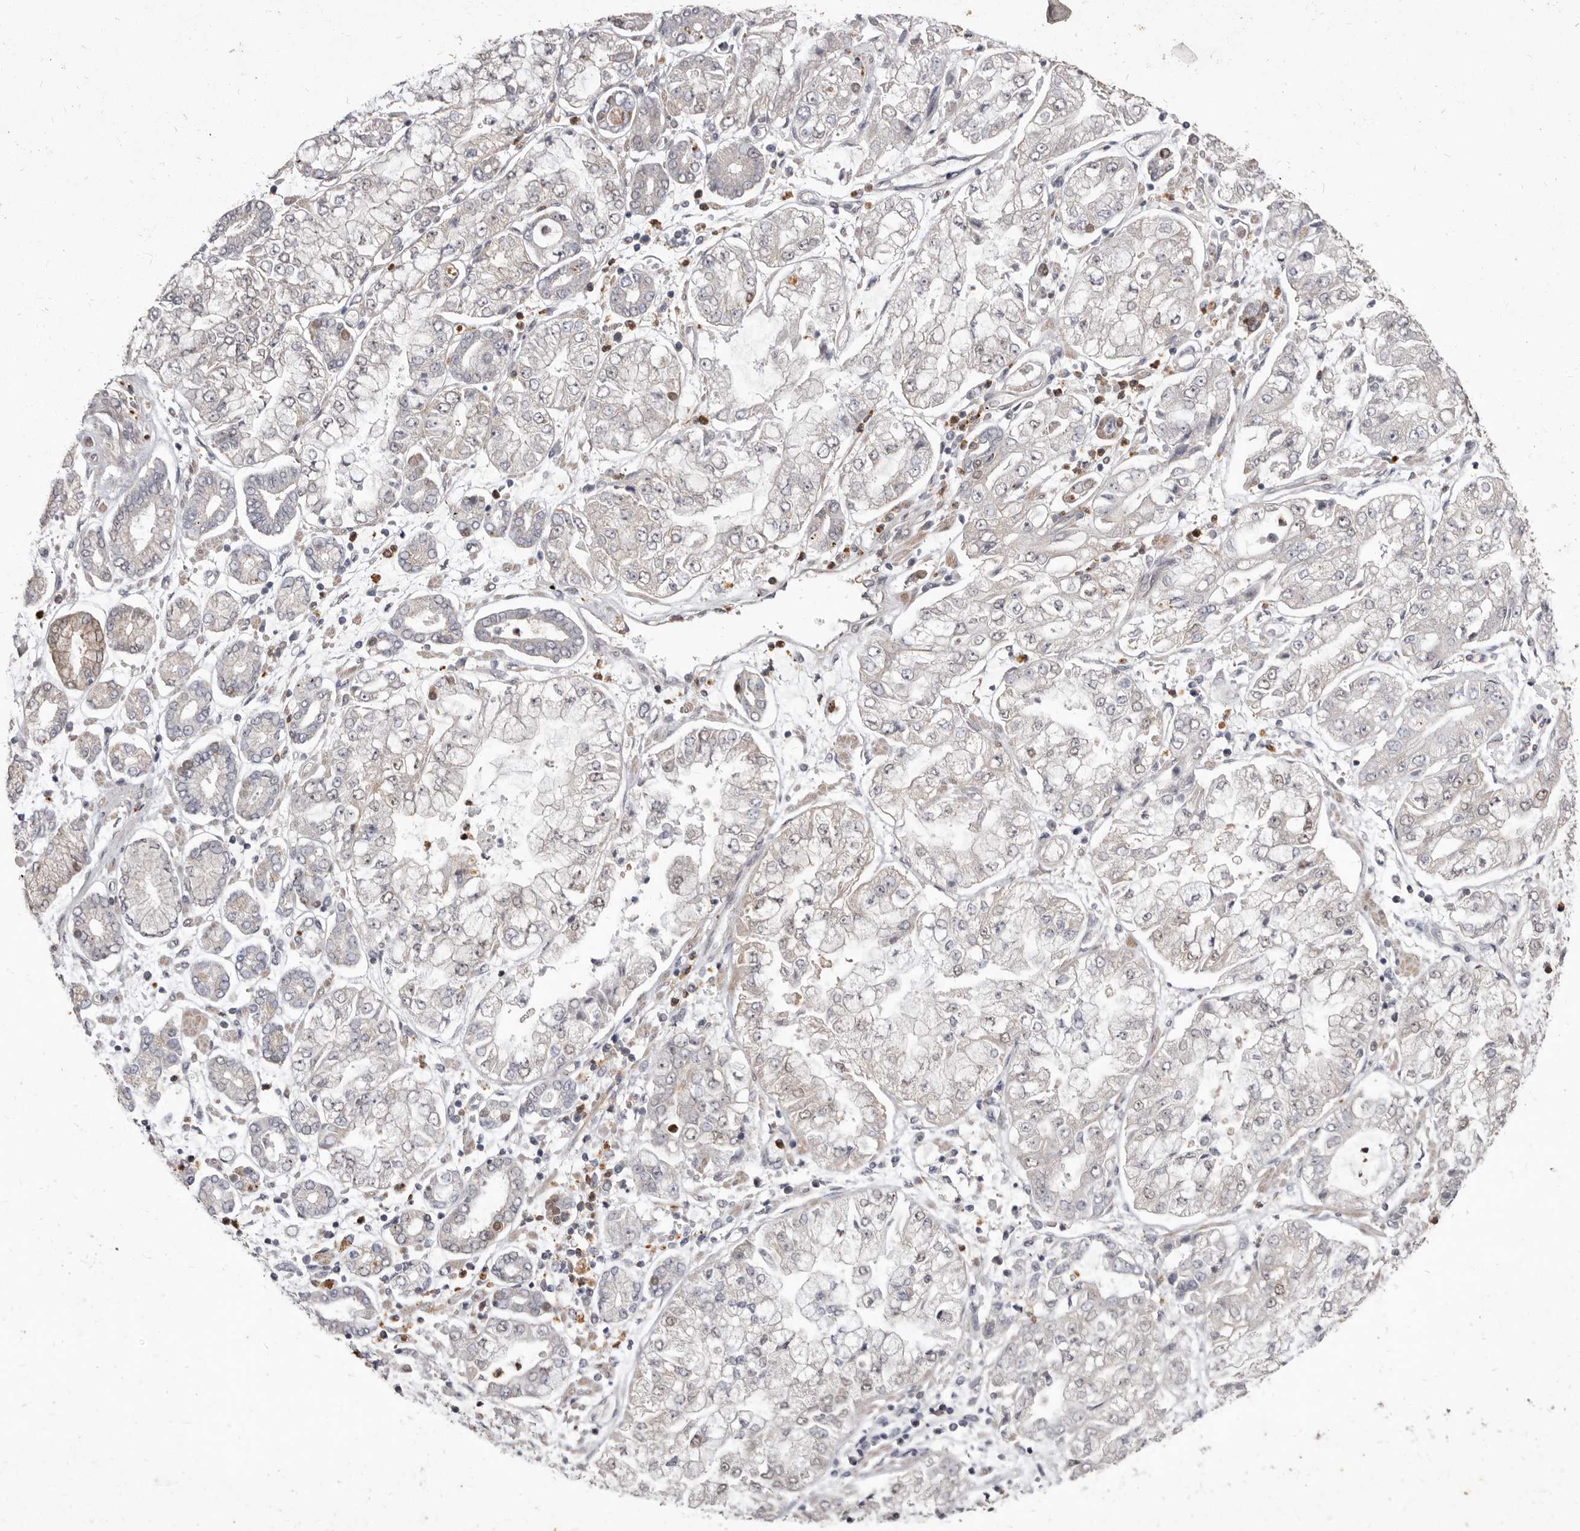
{"staining": {"intensity": "negative", "quantity": "none", "location": "none"}, "tissue": "stomach cancer", "cell_type": "Tumor cells", "image_type": "cancer", "snomed": [{"axis": "morphology", "description": "Adenocarcinoma, NOS"}, {"axis": "topography", "description": "Stomach"}], "caption": "The IHC histopathology image has no significant staining in tumor cells of stomach cancer tissue.", "gene": "ACLY", "patient": {"sex": "male", "age": 76}}